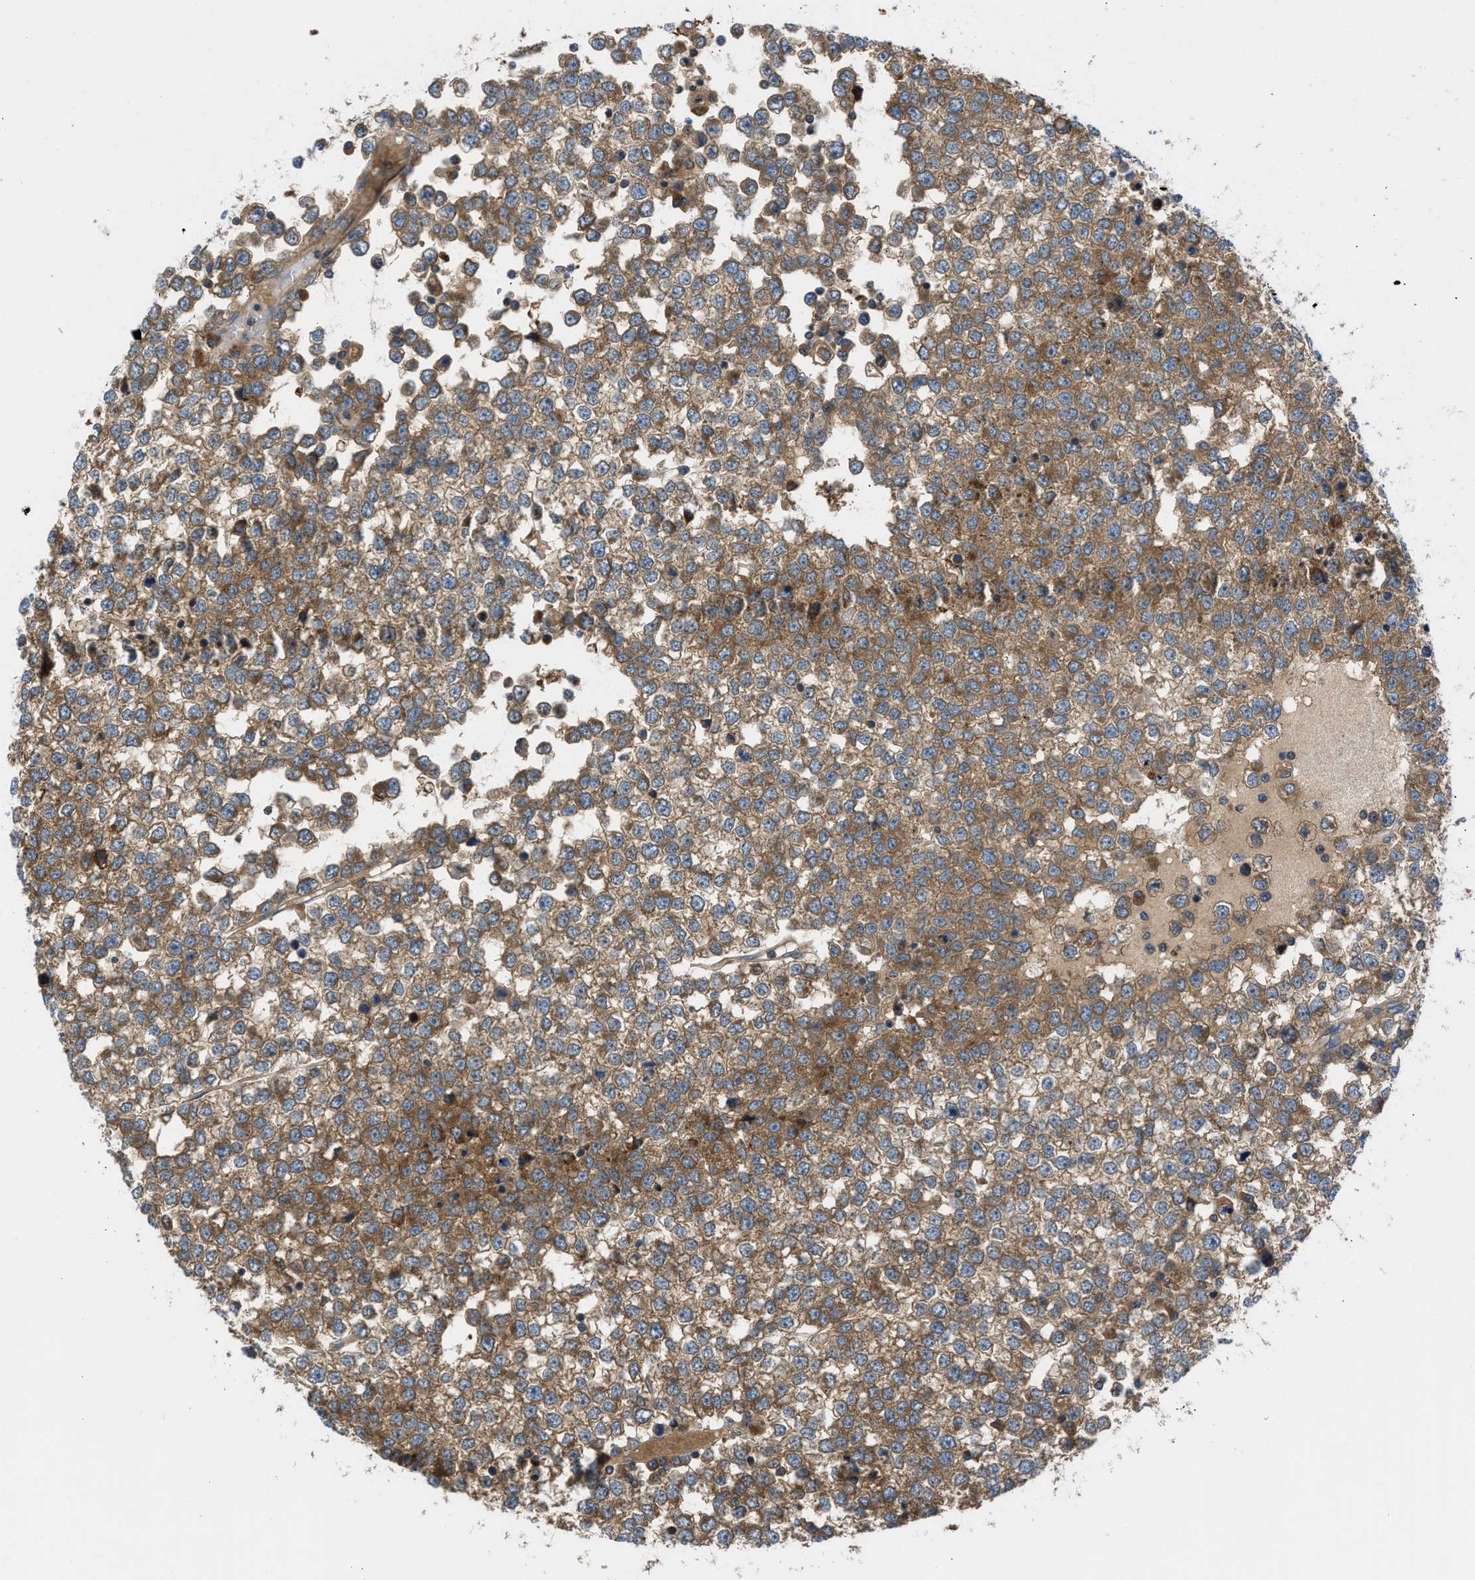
{"staining": {"intensity": "moderate", "quantity": ">75%", "location": "cytoplasmic/membranous"}, "tissue": "testis cancer", "cell_type": "Tumor cells", "image_type": "cancer", "snomed": [{"axis": "morphology", "description": "Seminoma, NOS"}, {"axis": "topography", "description": "Testis"}], "caption": "DAB immunohistochemical staining of testis seminoma shows moderate cytoplasmic/membranous protein expression in about >75% of tumor cells. Immunohistochemistry (ihc) stains the protein of interest in brown and the nuclei are stained blue.", "gene": "CHKB", "patient": {"sex": "male", "age": 65}}